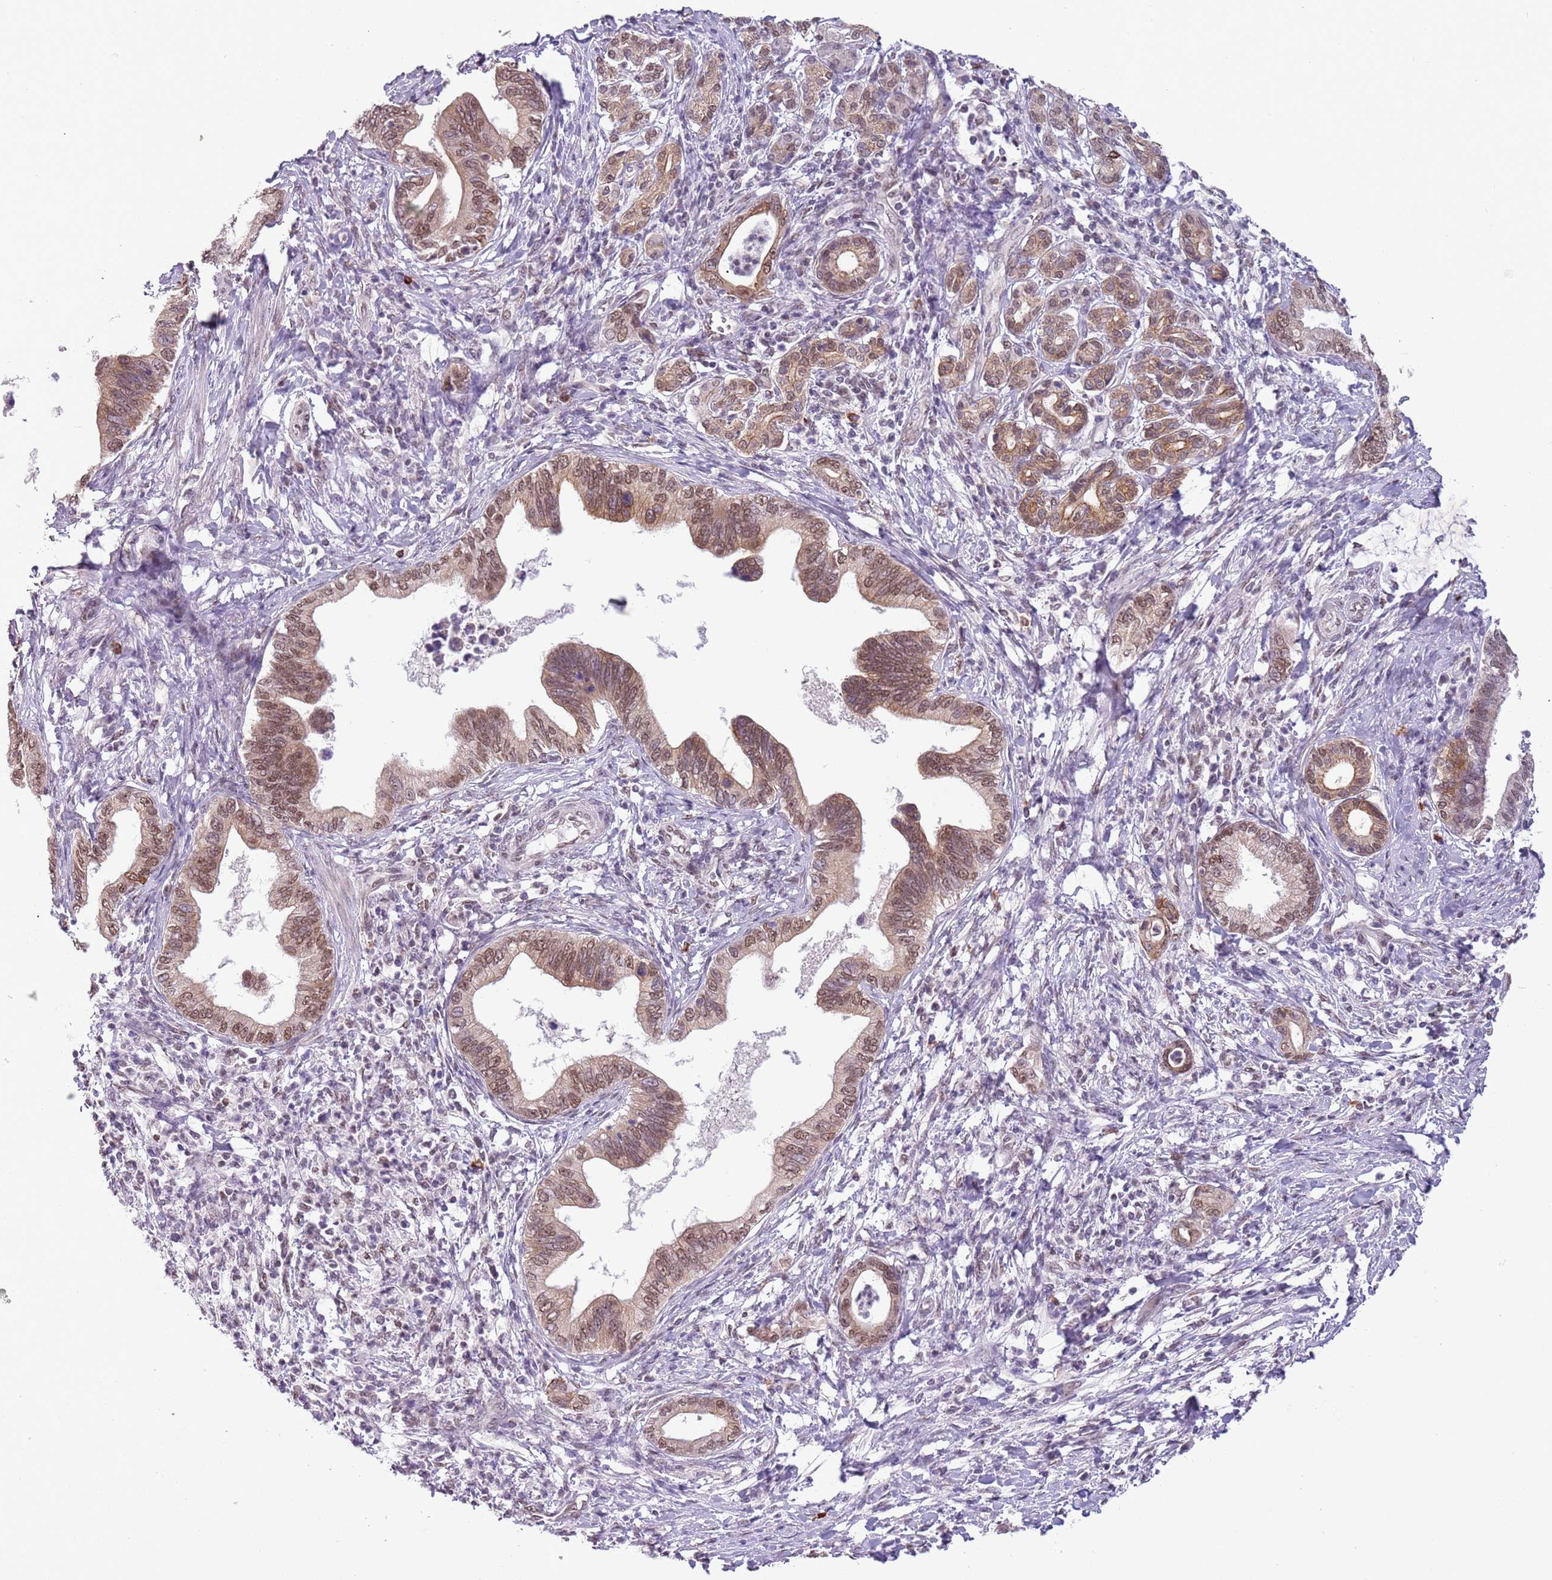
{"staining": {"intensity": "moderate", "quantity": ">75%", "location": "nuclear"}, "tissue": "pancreatic cancer", "cell_type": "Tumor cells", "image_type": "cancer", "snomed": [{"axis": "morphology", "description": "Normal tissue, NOS"}, {"axis": "morphology", "description": "Adenocarcinoma, NOS"}, {"axis": "topography", "description": "Pancreas"}], "caption": "Tumor cells reveal moderate nuclear positivity in approximately >75% of cells in pancreatic cancer (adenocarcinoma).", "gene": "FAM120AOS", "patient": {"sex": "female", "age": 55}}